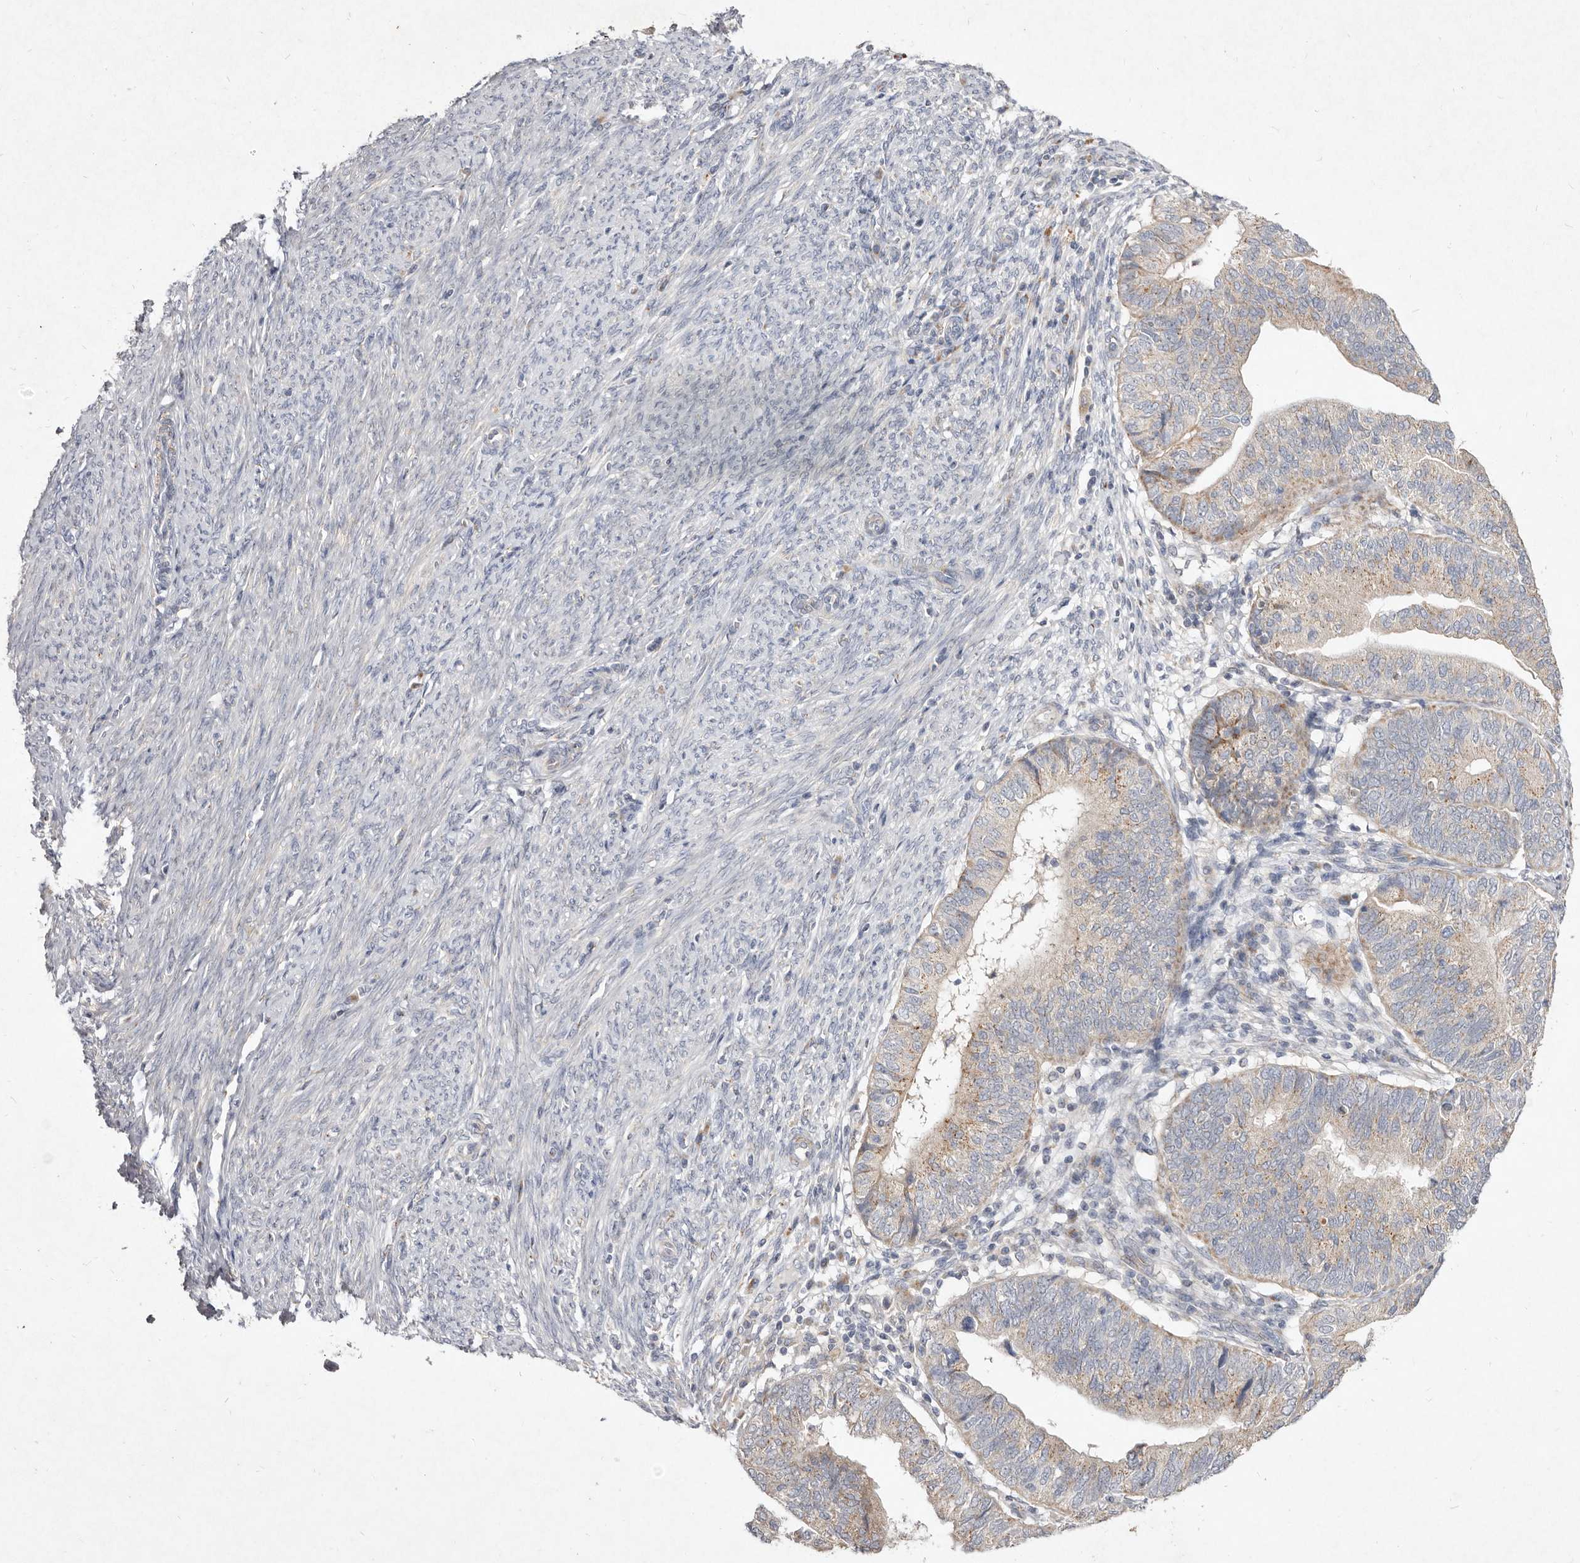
{"staining": {"intensity": "moderate", "quantity": "25%-75%", "location": "cytoplasmic/membranous"}, "tissue": "endometrial cancer", "cell_type": "Tumor cells", "image_type": "cancer", "snomed": [{"axis": "morphology", "description": "Adenocarcinoma, NOS"}, {"axis": "topography", "description": "Uterus"}], "caption": "Endometrial adenocarcinoma tissue reveals moderate cytoplasmic/membranous staining in approximately 25%-75% of tumor cells Using DAB (brown) and hematoxylin (blue) stains, captured at high magnification using brightfield microscopy.", "gene": "USP24", "patient": {"sex": "female", "age": 77}}